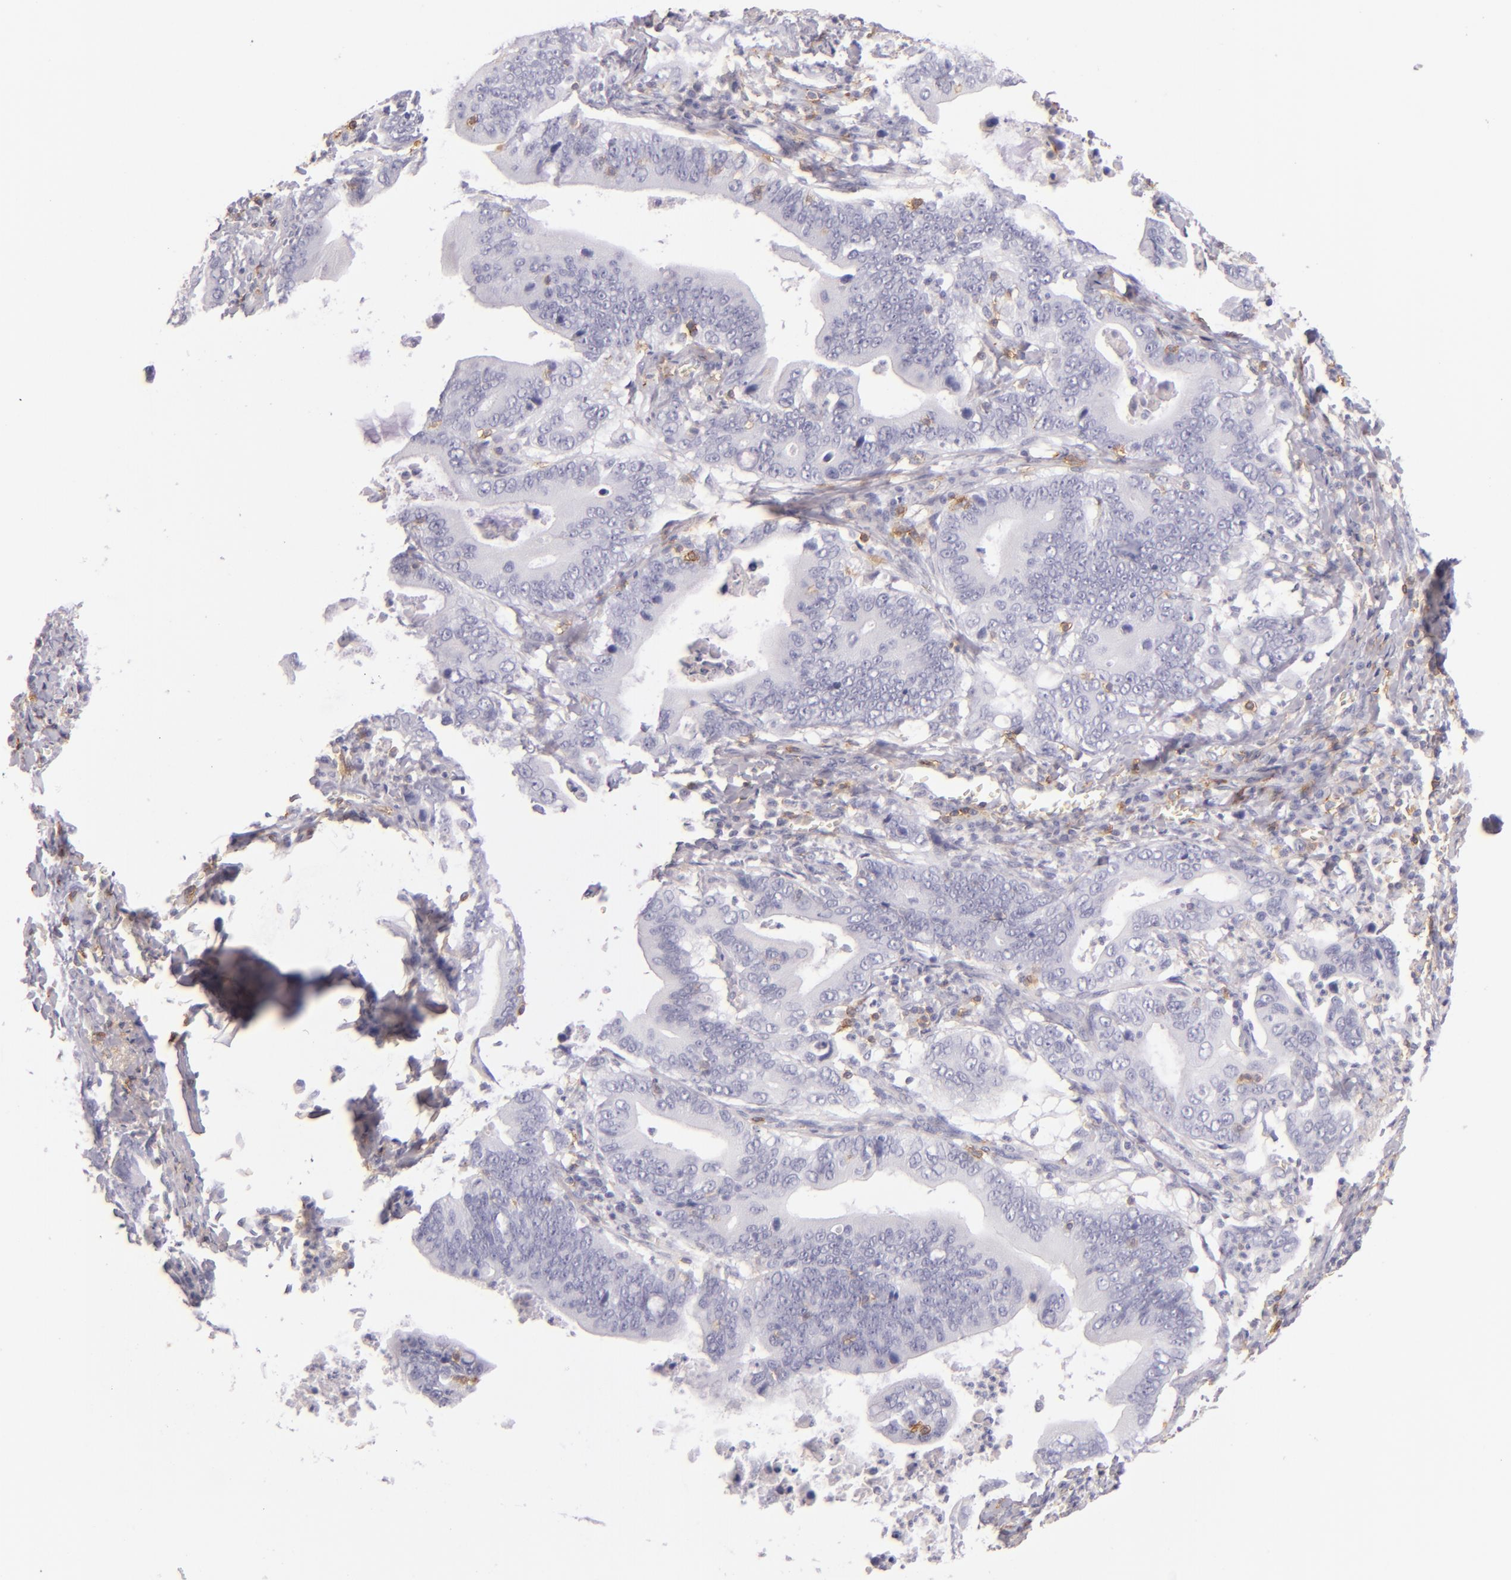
{"staining": {"intensity": "negative", "quantity": "none", "location": "none"}, "tissue": "stomach cancer", "cell_type": "Tumor cells", "image_type": "cancer", "snomed": [{"axis": "morphology", "description": "Adenocarcinoma, NOS"}, {"axis": "topography", "description": "Stomach, upper"}], "caption": "Immunohistochemistry (IHC) of stomach adenocarcinoma shows no expression in tumor cells.", "gene": "LAT", "patient": {"sex": "male", "age": 63}}